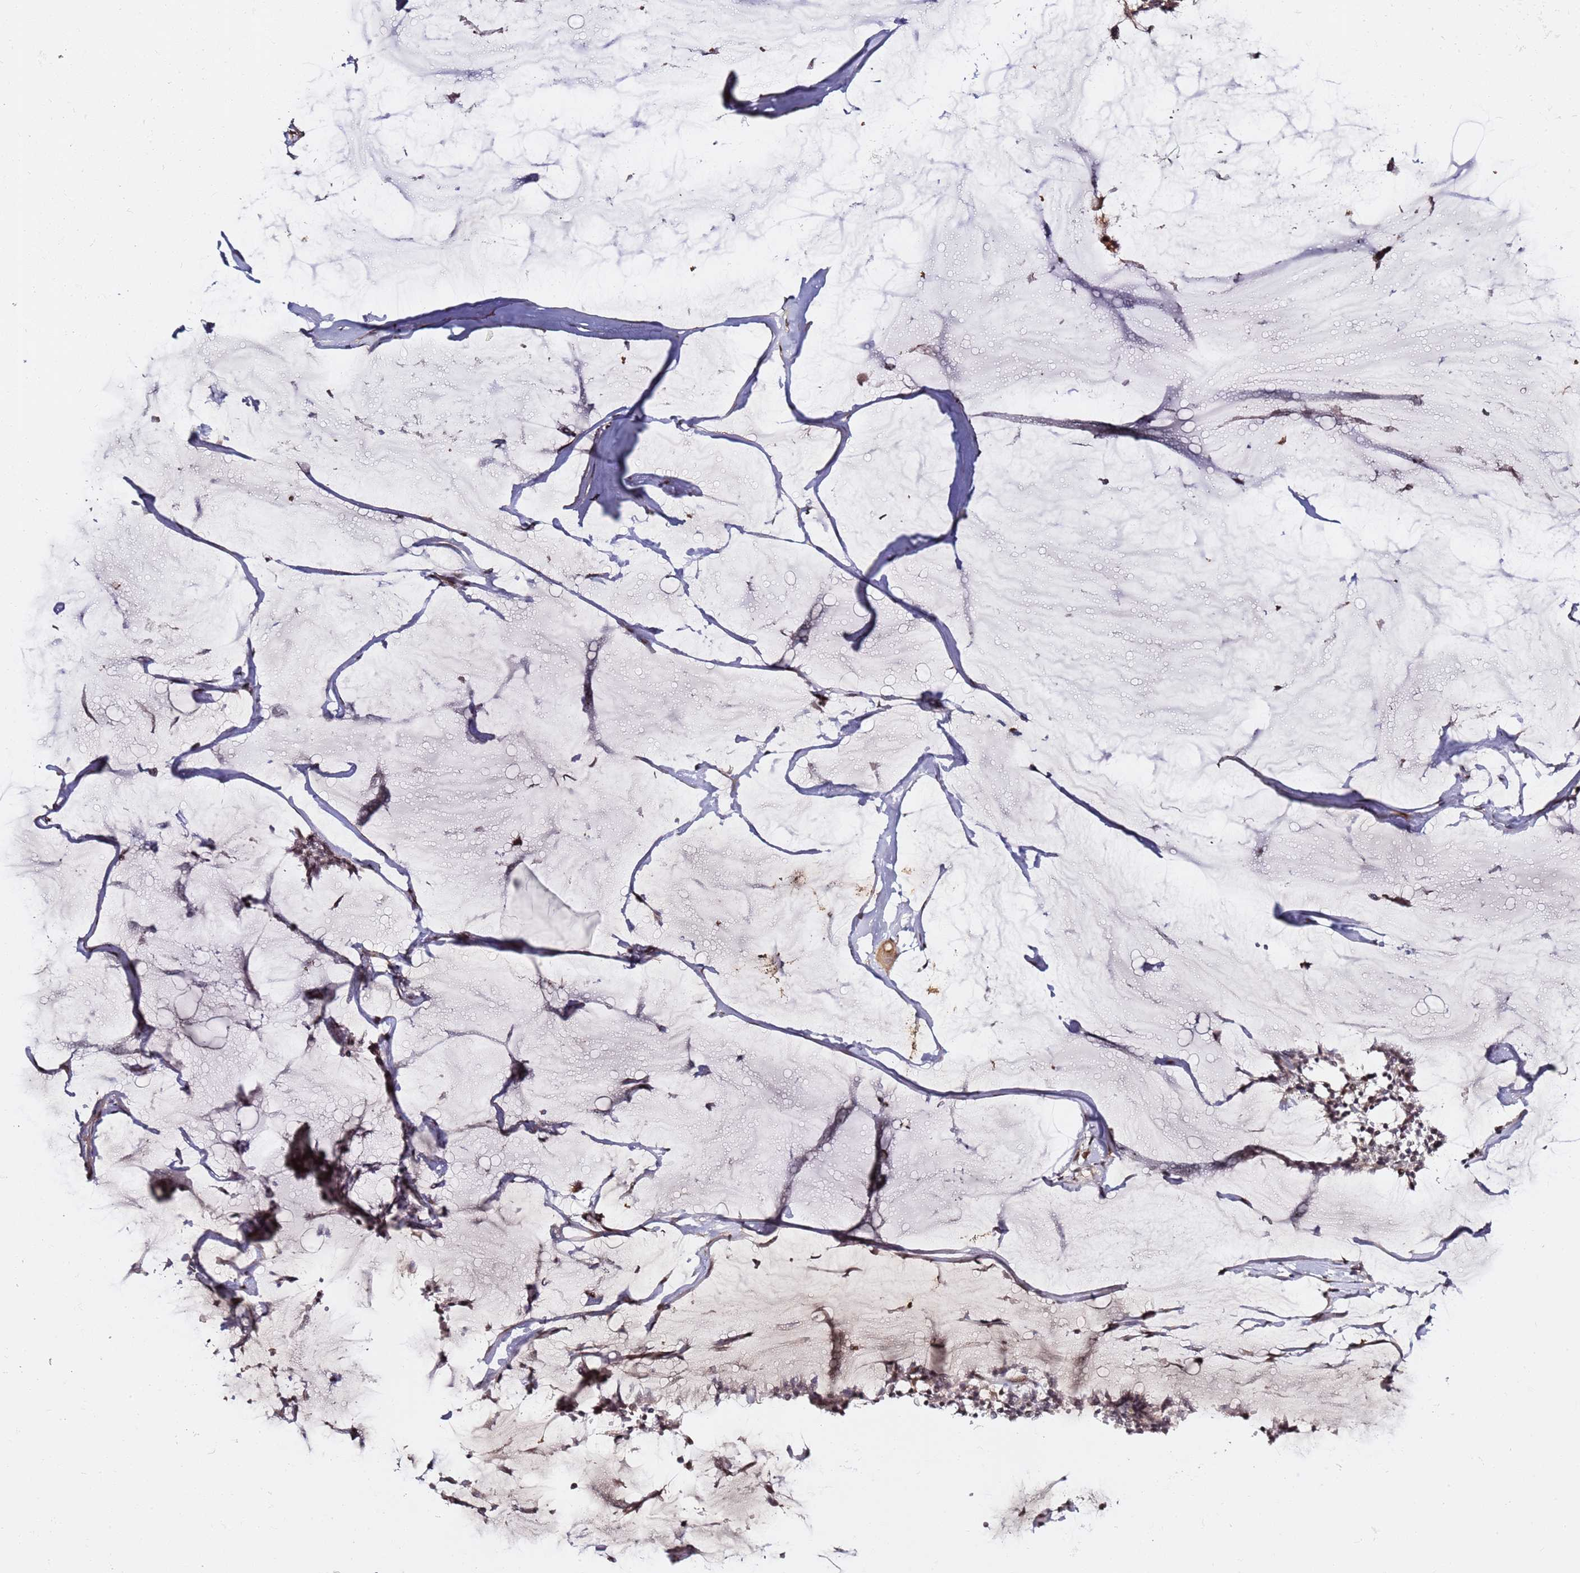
{"staining": {"intensity": "moderate", "quantity": ">75%", "location": "cytoplasmic/membranous,nuclear"}, "tissue": "ovarian cancer", "cell_type": "Tumor cells", "image_type": "cancer", "snomed": [{"axis": "morphology", "description": "Cystadenocarcinoma, mucinous, NOS"}, {"axis": "topography", "description": "Ovary"}], "caption": "Approximately >75% of tumor cells in ovarian cancer (mucinous cystadenocarcinoma) display moderate cytoplasmic/membranous and nuclear protein positivity as visualized by brown immunohistochemical staining.", "gene": "FCF1", "patient": {"sex": "female", "age": 39}}